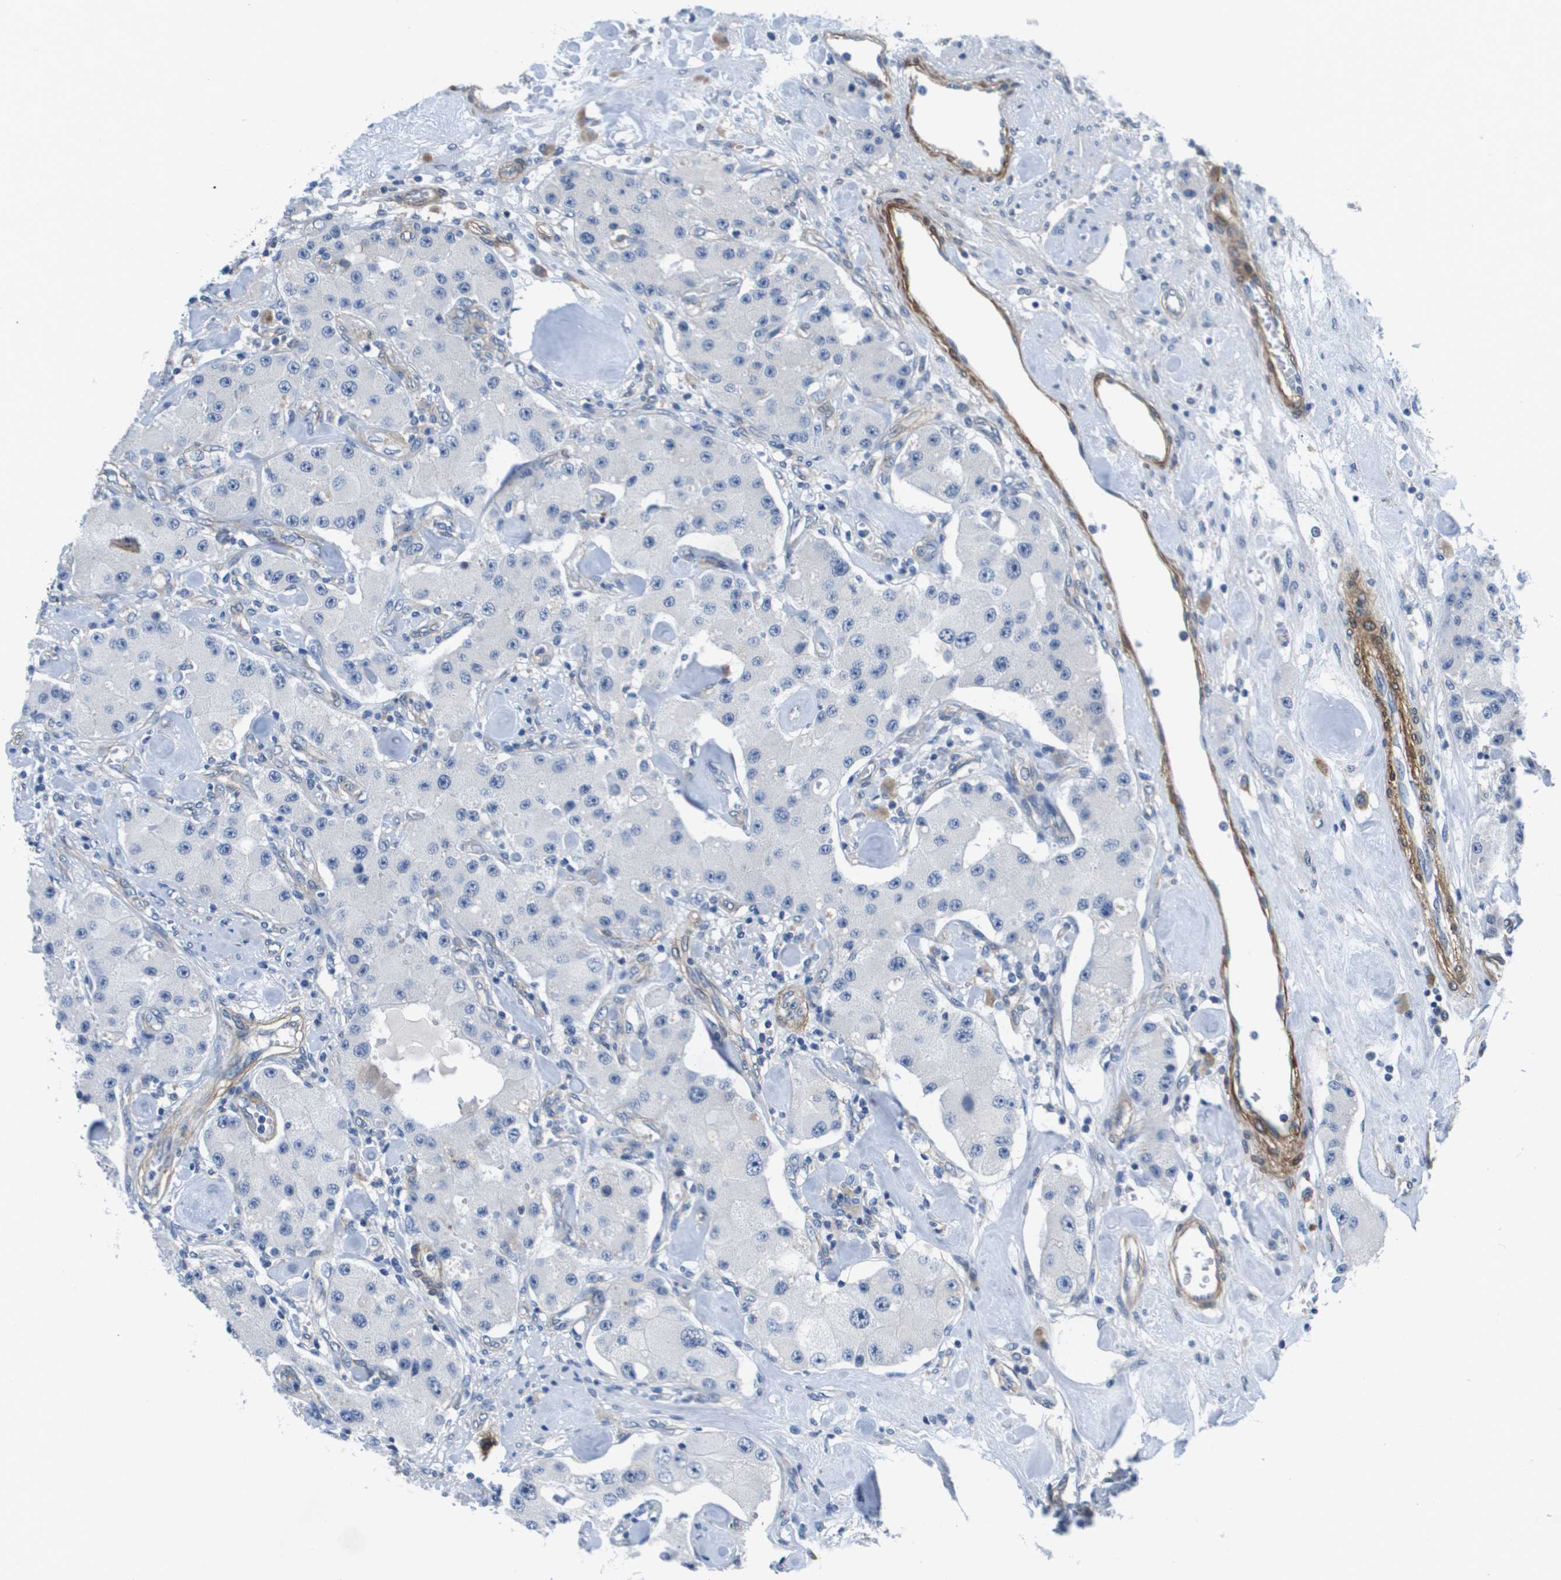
{"staining": {"intensity": "negative", "quantity": "none", "location": "none"}, "tissue": "carcinoid", "cell_type": "Tumor cells", "image_type": "cancer", "snomed": [{"axis": "morphology", "description": "Carcinoid, malignant, NOS"}, {"axis": "topography", "description": "Pancreas"}], "caption": "DAB (3,3'-diaminobenzidine) immunohistochemical staining of carcinoid (malignant) reveals no significant positivity in tumor cells.", "gene": "LPP", "patient": {"sex": "male", "age": 41}}